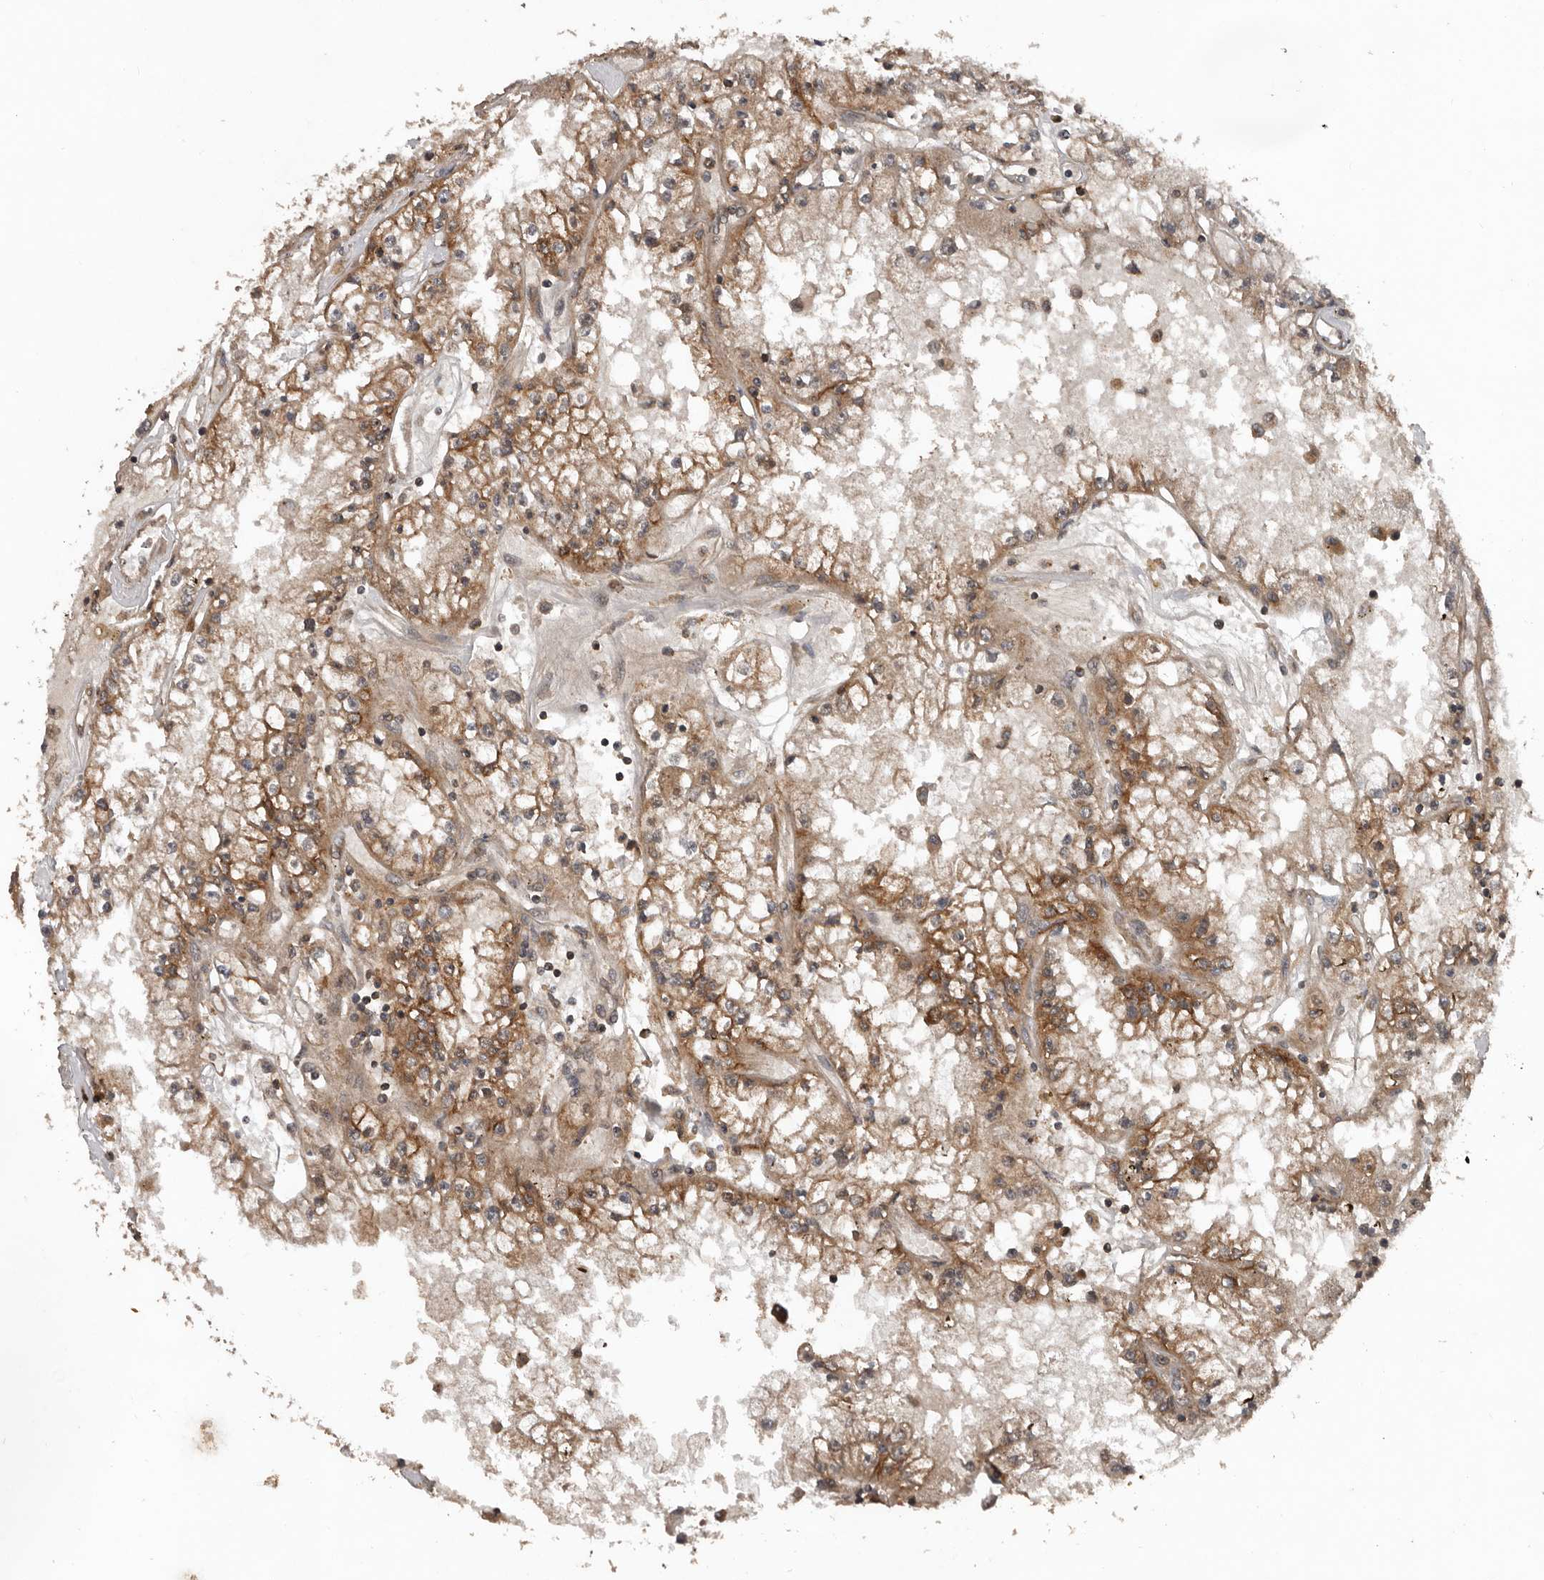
{"staining": {"intensity": "moderate", "quantity": ">75%", "location": "cytoplasmic/membranous"}, "tissue": "renal cancer", "cell_type": "Tumor cells", "image_type": "cancer", "snomed": [{"axis": "morphology", "description": "Adenocarcinoma, NOS"}, {"axis": "topography", "description": "Kidney"}], "caption": "Immunohistochemical staining of human adenocarcinoma (renal) reveals moderate cytoplasmic/membranous protein expression in approximately >75% of tumor cells. The protein of interest is shown in brown color, while the nuclei are stained blue.", "gene": "CCDC190", "patient": {"sex": "male", "age": 56}}